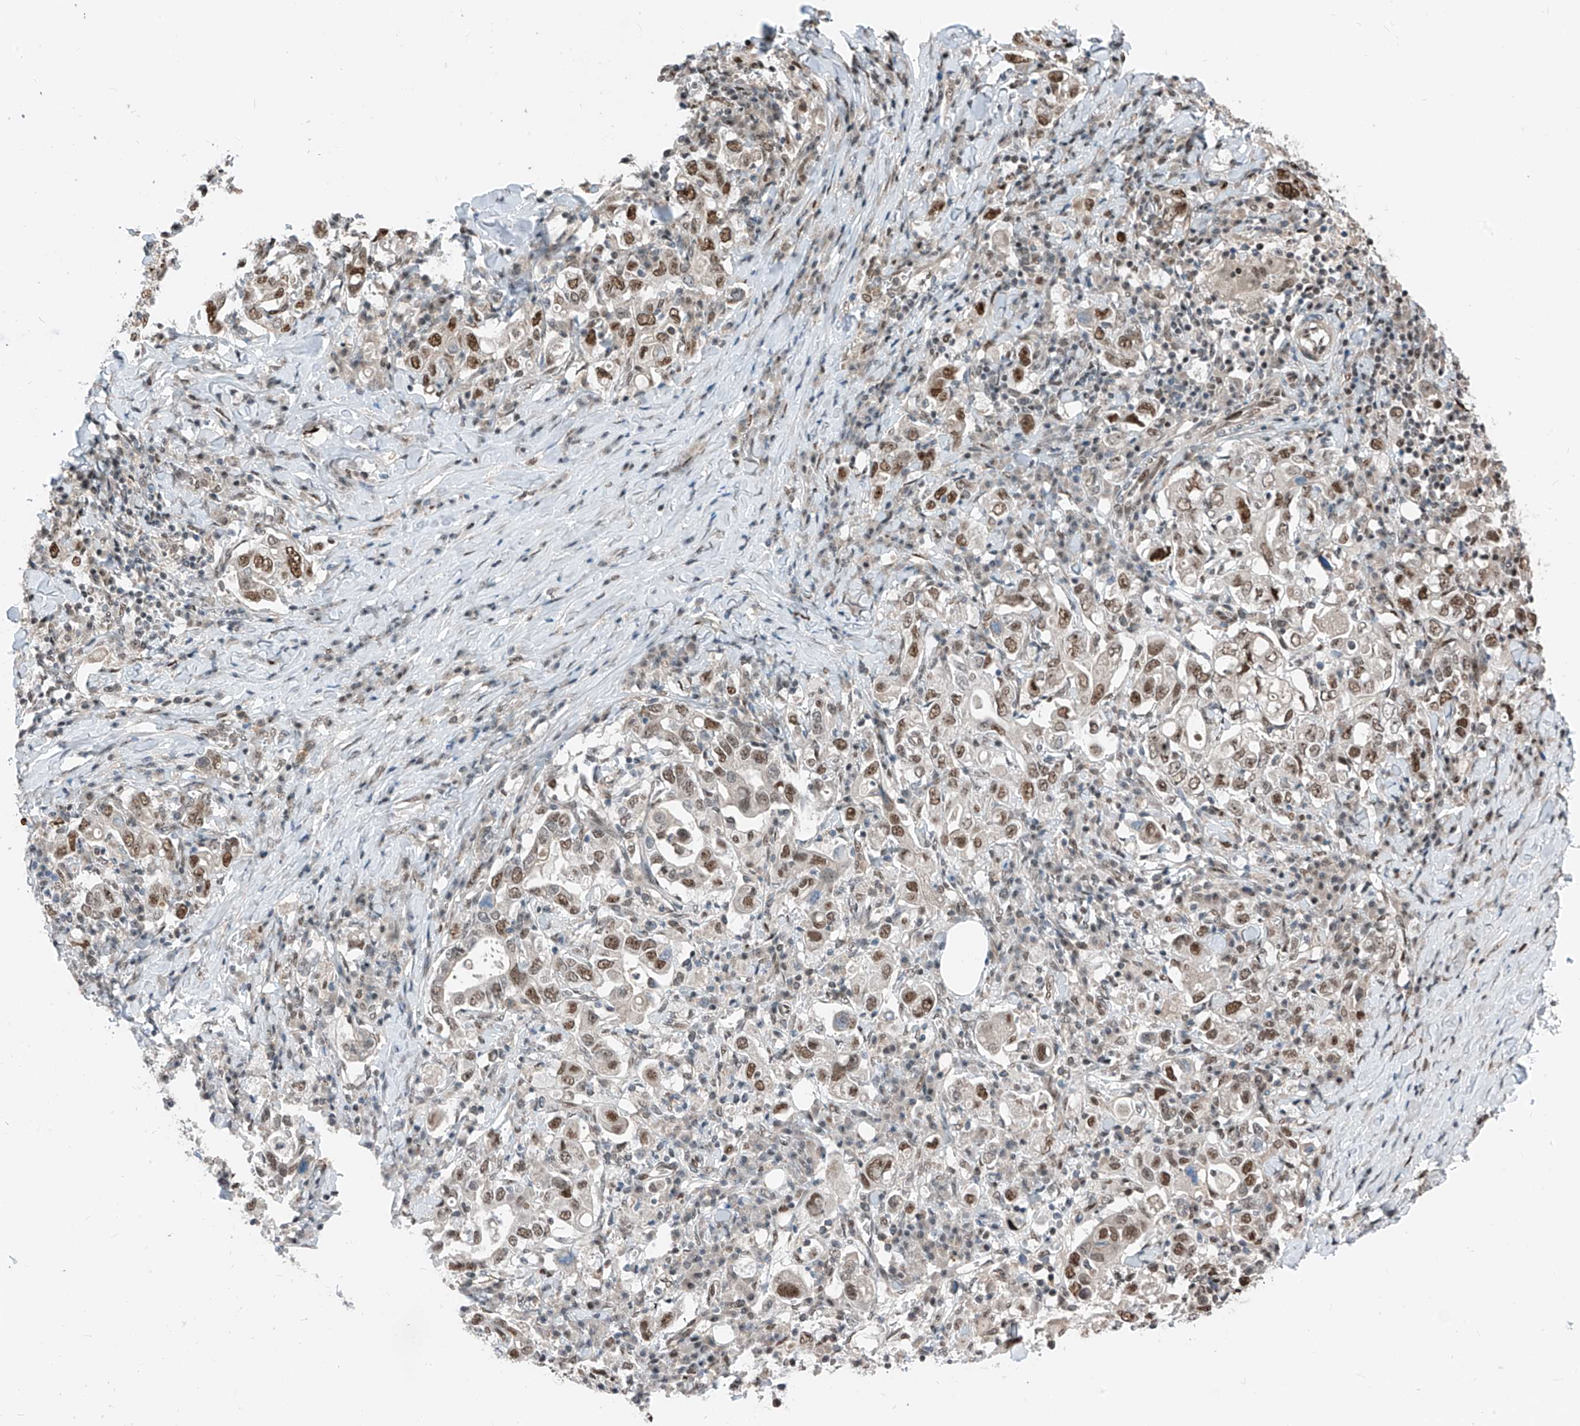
{"staining": {"intensity": "moderate", "quantity": ">75%", "location": "nuclear"}, "tissue": "stomach cancer", "cell_type": "Tumor cells", "image_type": "cancer", "snomed": [{"axis": "morphology", "description": "Adenocarcinoma, NOS"}, {"axis": "topography", "description": "Stomach, upper"}], "caption": "This is an image of immunohistochemistry (IHC) staining of stomach cancer, which shows moderate expression in the nuclear of tumor cells.", "gene": "RBP7", "patient": {"sex": "male", "age": 62}}